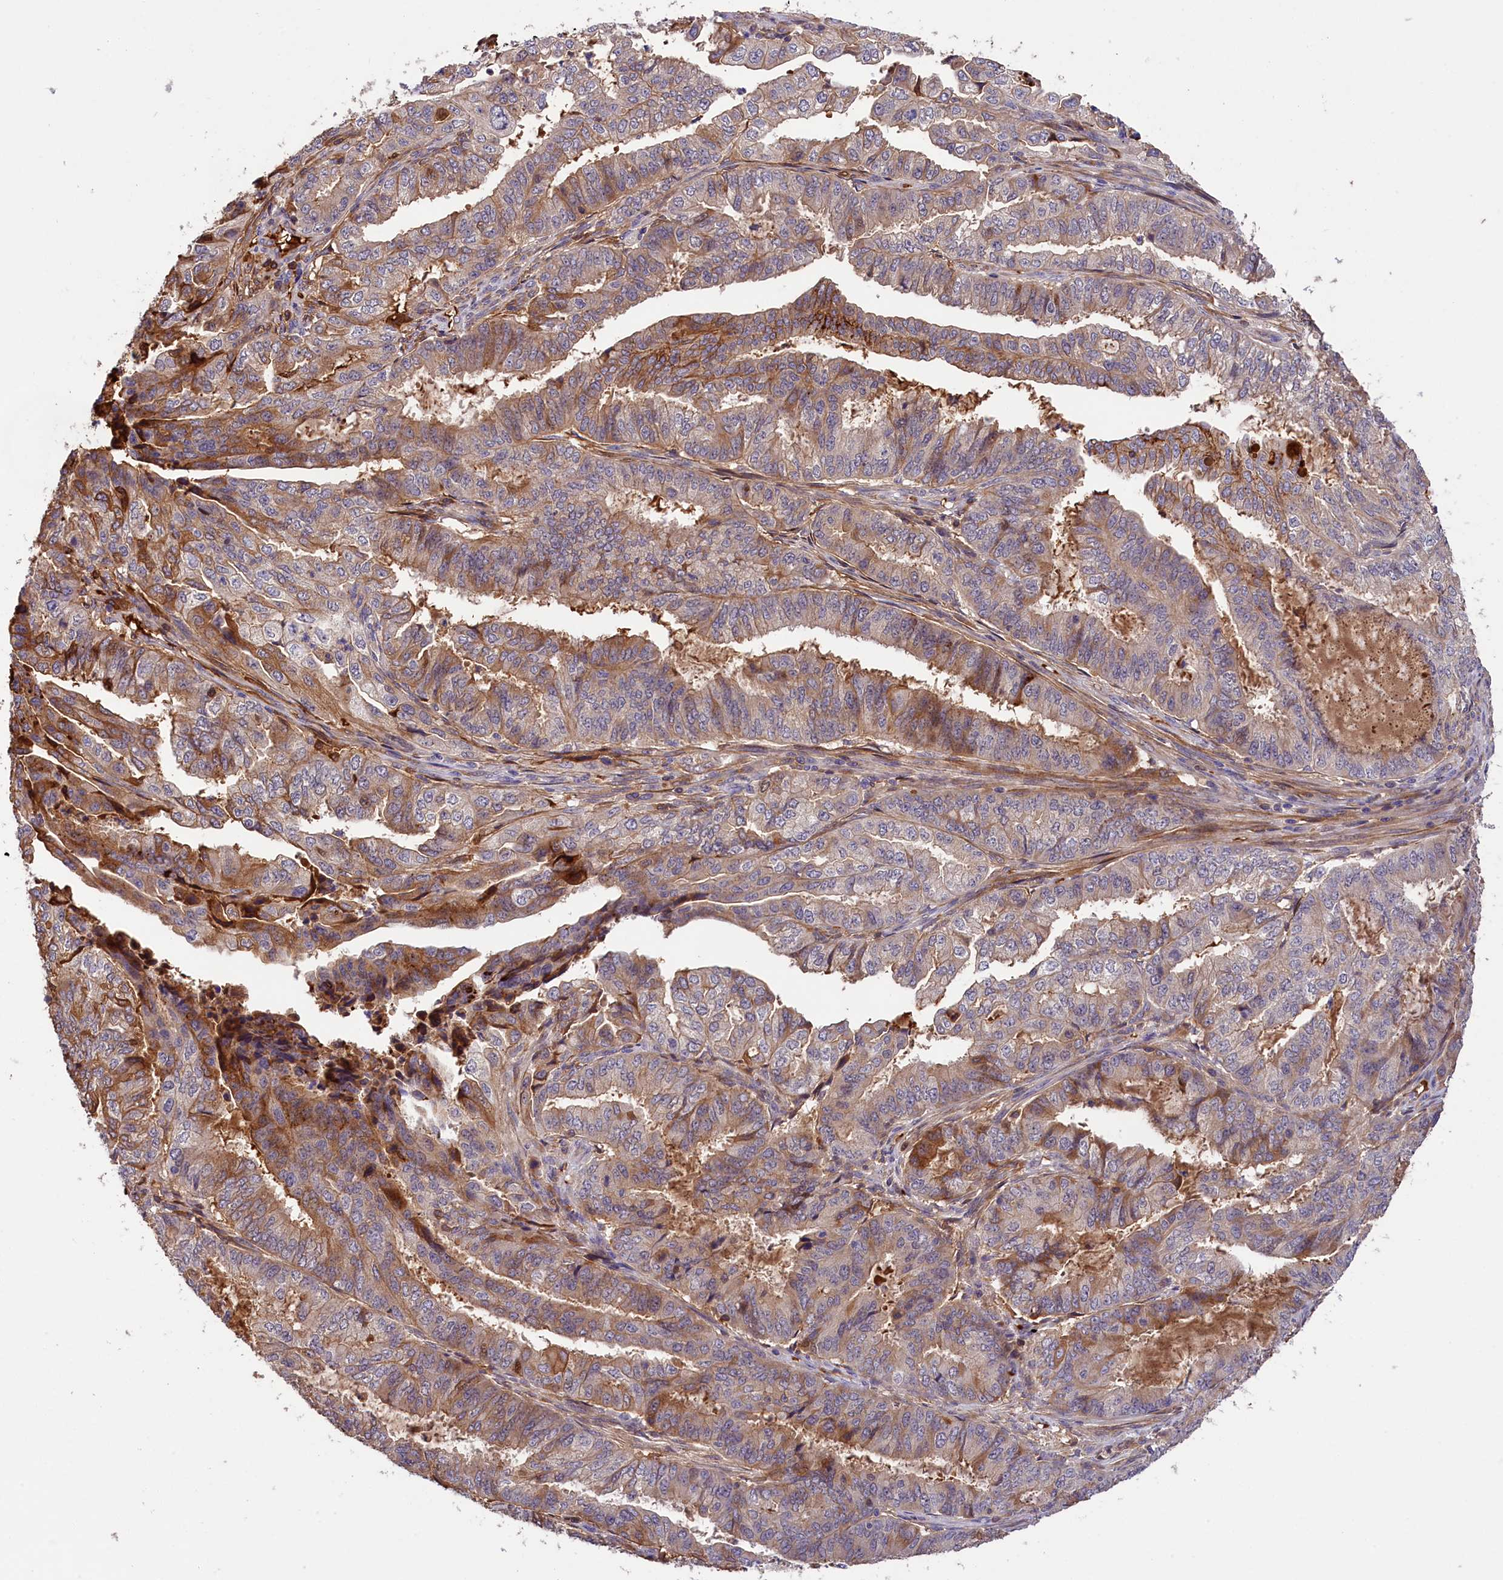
{"staining": {"intensity": "moderate", "quantity": "<25%", "location": "cytoplasmic/membranous"}, "tissue": "endometrial cancer", "cell_type": "Tumor cells", "image_type": "cancer", "snomed": [{"axis": "morphology", "description": "Adenocarcinoma, NOS"}, {"axis": "topography", "description": "Endometrium"}], "caption": "A brown stain labels moderate cytoplasmic/membranous expression of a protein in endometrial cancer (adenocarcinoma) tumor cells. Nuclei are stained in blue.", "gene": "PHAF1", "patient": {"sex": "female", "age": 51}}